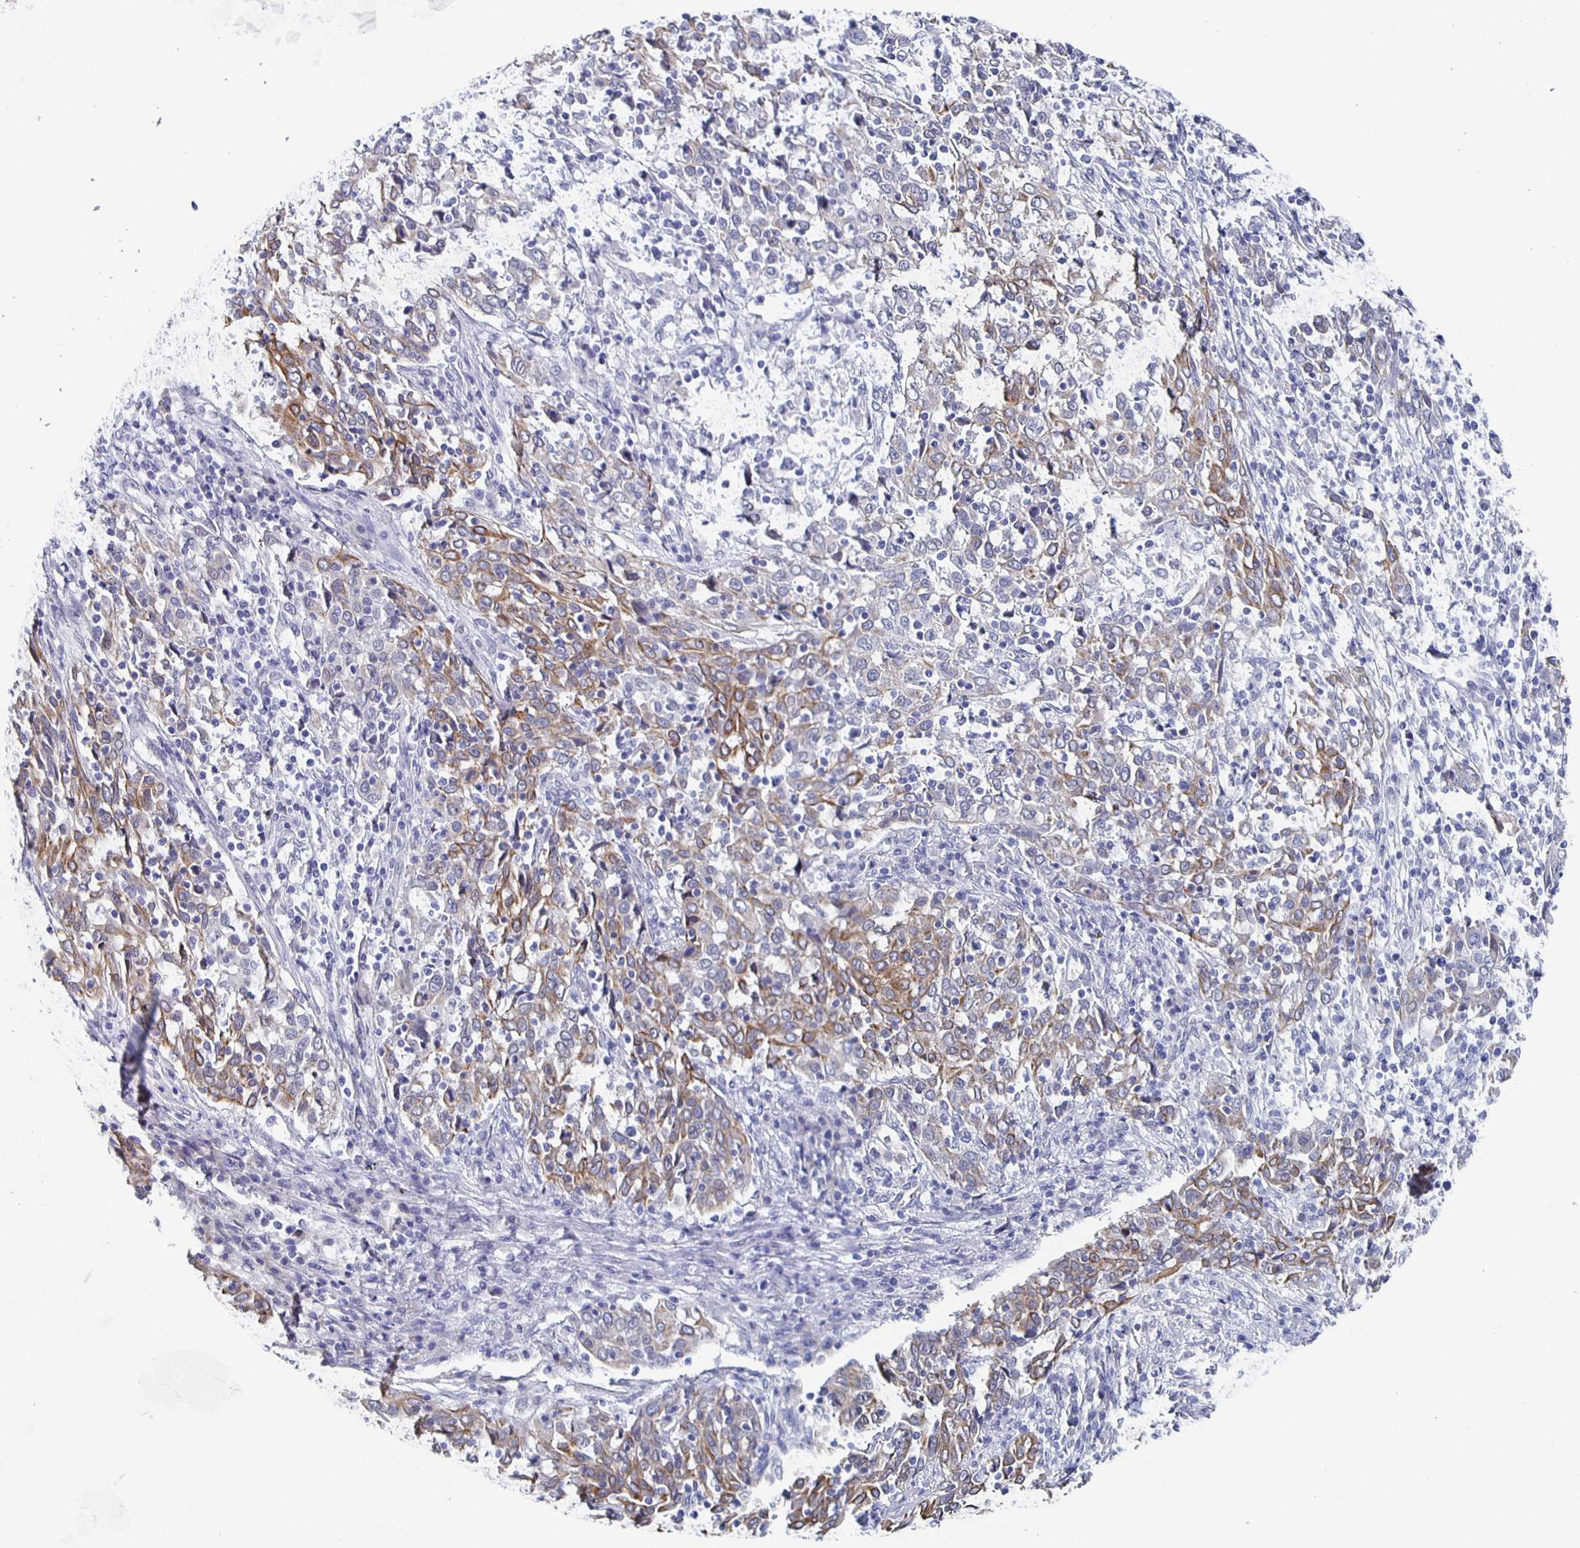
{"staining": {"intensity": "moderate", "quantity": "25%-75%", "location": "cytoplasmic/membranous"}, "tissue": "cervical cancer", "cell_type": "Tumor cells", "image_type": "cancer", "snomed": [{"axis": "morphology", "description": "Squamous cell carcinoma, NOS"}, {"axis": "topography", "description": "Cervix"}], "caption": "Approximately 25%-75% of tumor cells in cervical cancer demonstrate moderate cytoplasmic/membranous protein staining as visualized by brown immunohistochemical staining.", "gene": "CCDC17", "patient": {"sex": "female", "age": 46}}